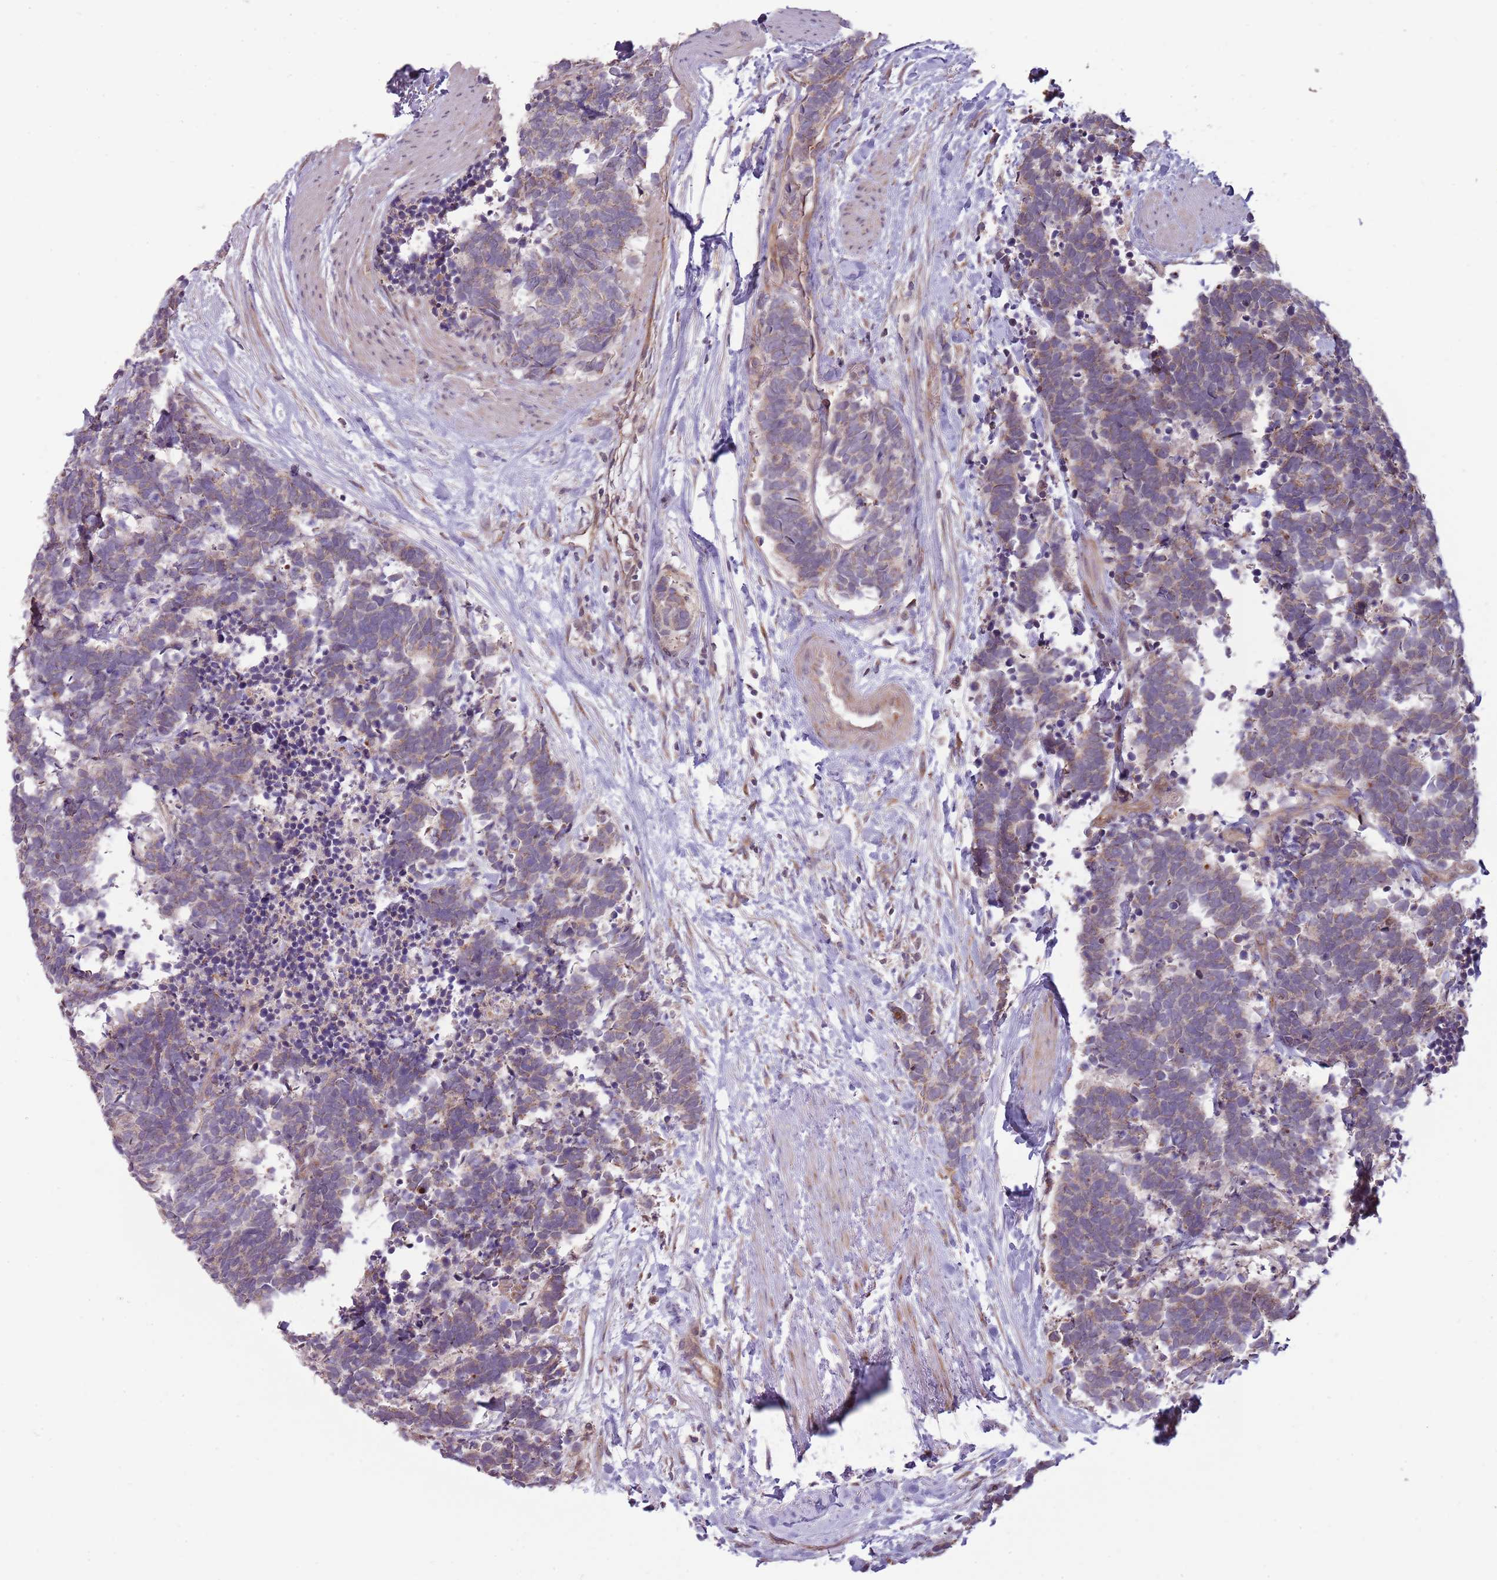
{"staining": {"intensity": "weak", "quantity": "25%-75%", "location": "cytoplasmic/membranous"}, "tissue": "carcinoid", "cell_type": "Tumor cells", "image_type": "cancer", "snomed": [{"axis": "morphology", "description": "Carcinoma, NOS"}, {"axis": "morphology", "description": "Carcinoid, malignant, NOS"}, {"axis": "topography", "description": "Prostate"}], "caption": "Brown immunohistochemical staining in carcinoid reveals weak cytoplasmic/membranous positivity in about 25%-75% of tumor cells. The staining was performed using DAB, with brown indicating positive protein expression. Nuclei are stained blue with hematoxylin.", "gene": "RNF181", "patient": {"sex": "male", "age": 57}}